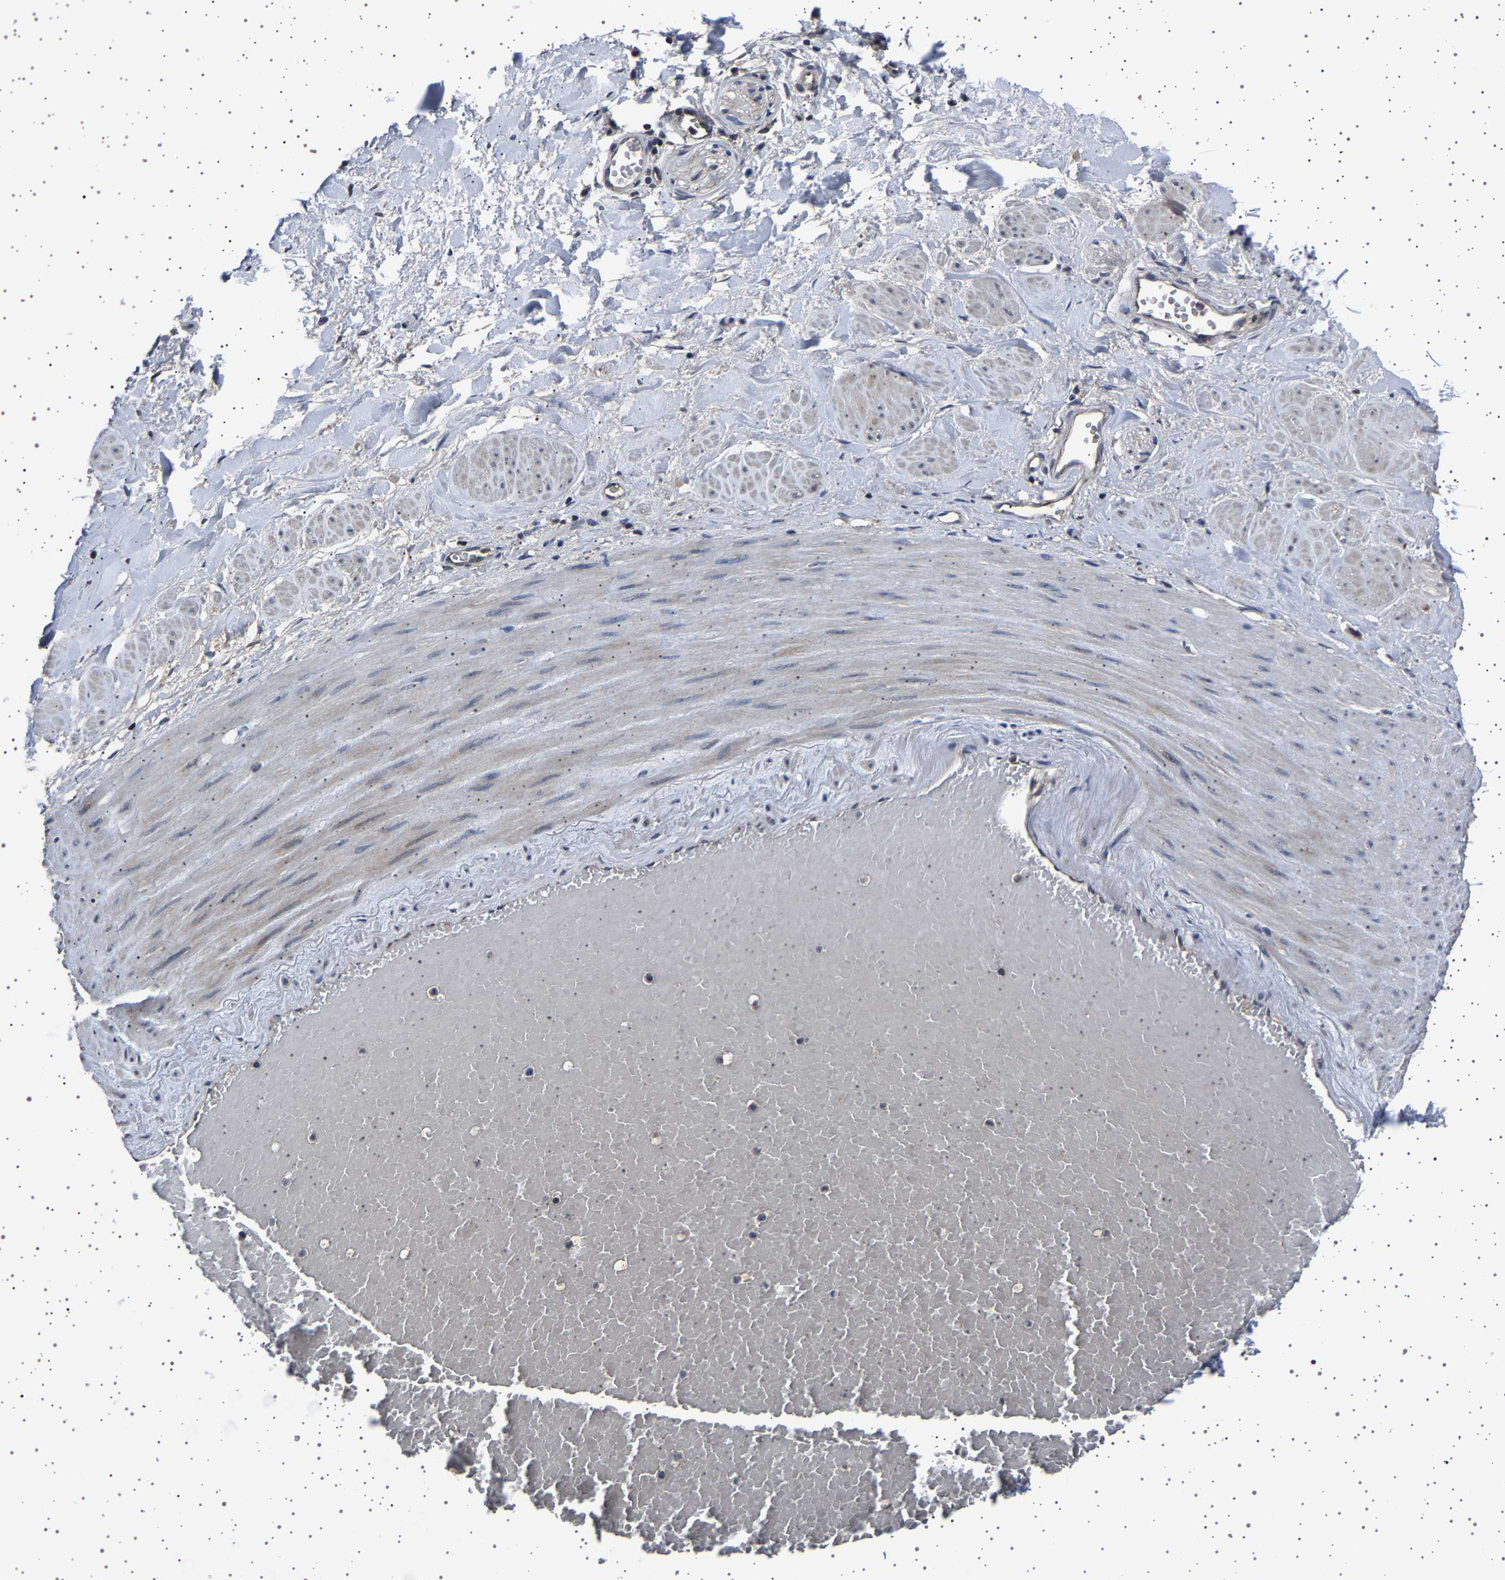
{"staining": {"intensity": "negative", "quantity": "none", "location": "none"}, "tissue": "adipose tissue", "cell_type": "Adipocytes", "image_type": "normal", "snomed": [{"axis": "morphology", "description": "Normal tissue, NOS"}, {"axis": "topography", "description": "Soft tissue"}, {"axis": "topography", "description": "Vascular tissue"}], "caption": "A micrograph of adipose tissue stained for a protein exhibits no brown staining in adipocytes. The staining is performed using DAB (3,3'-diaminobenzidine) brown chromogen with nuclei counter-stained in using hematoxylin.", "gene": "NCKAP1", "patient": {"sex": "female", "age": 35}}